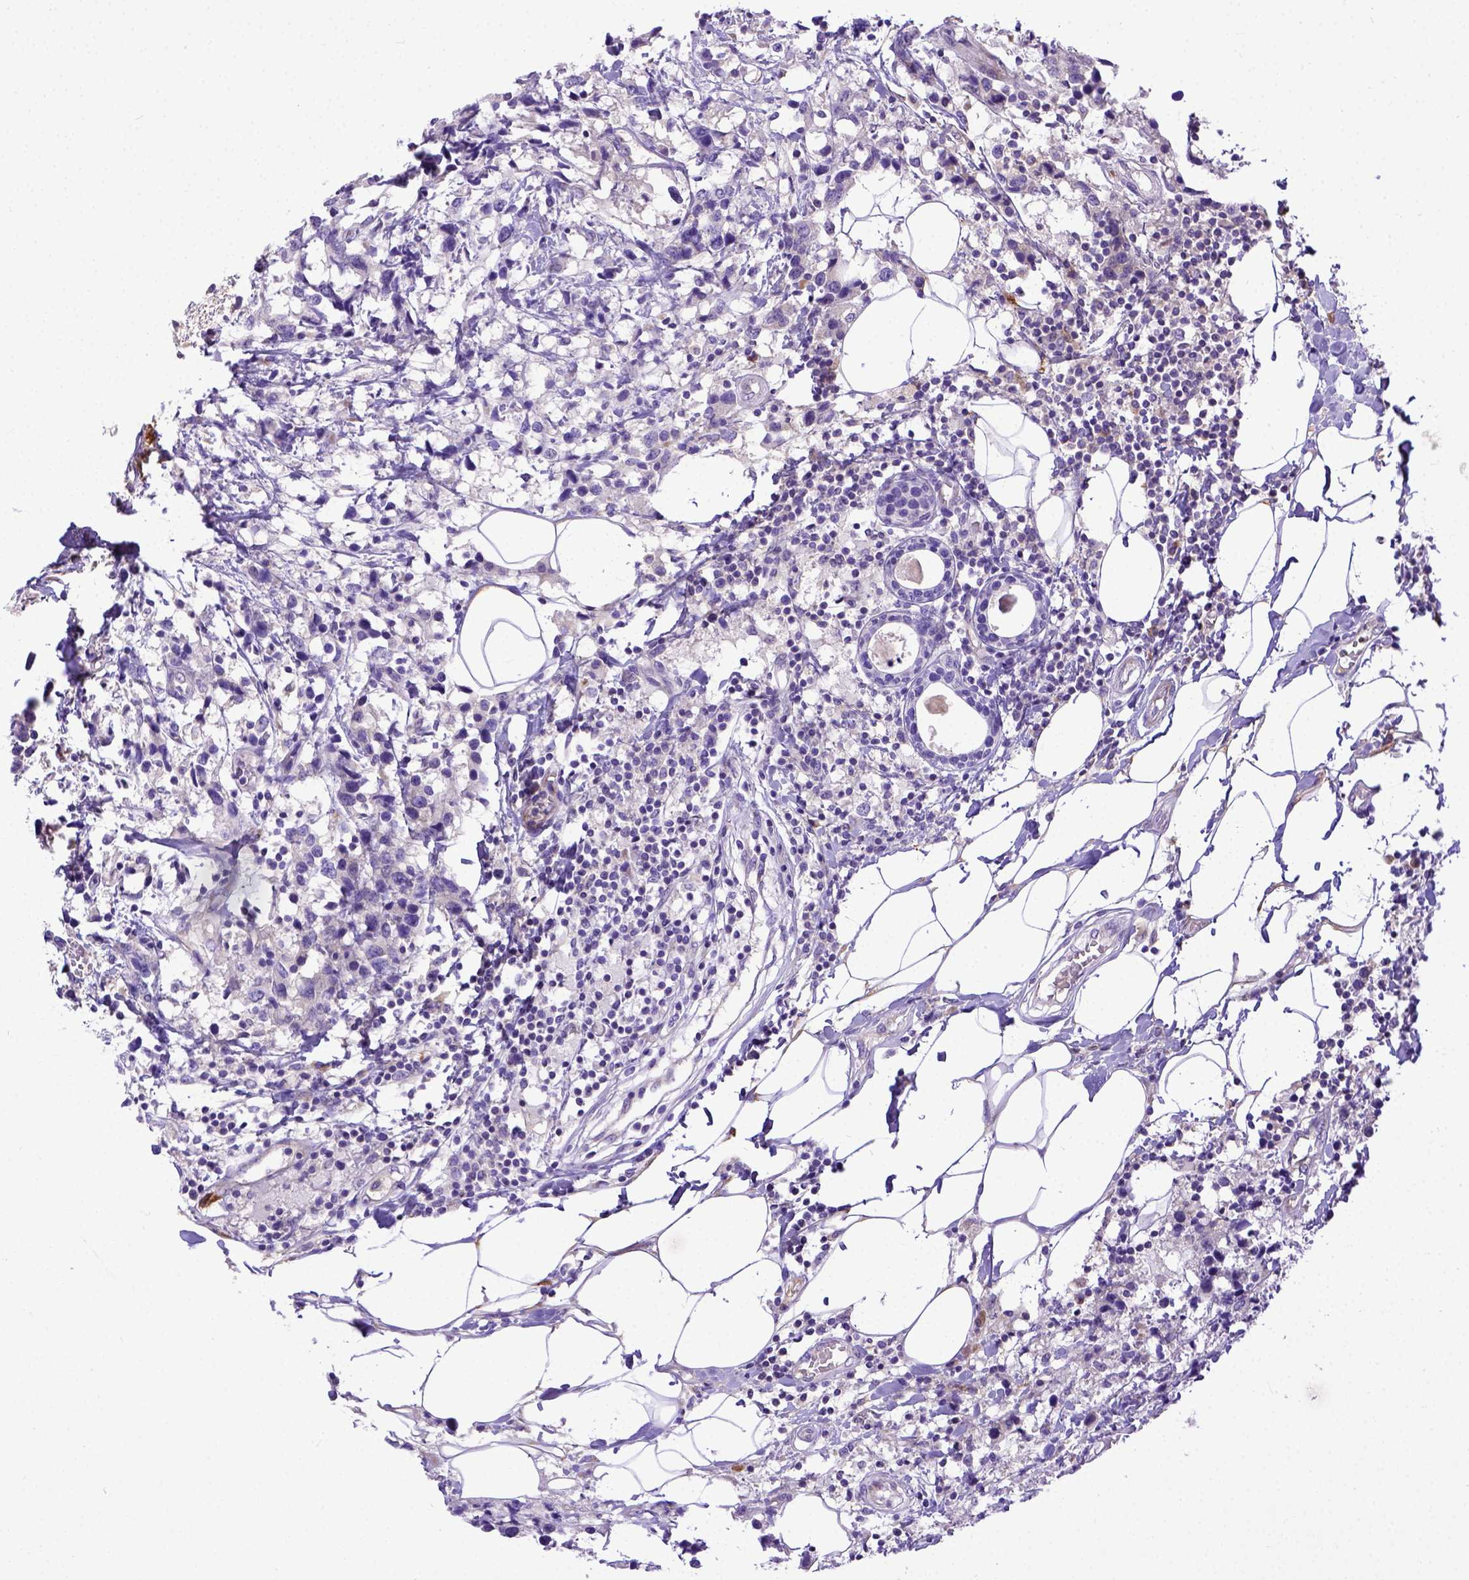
{"staining": {"intensity": "negative", "quantity": "none", "location": "none"}, "tissue": "breast cancer", "cell_type": "Tumor cells", "image_type": "cancer", "snomed": [{"axis": "morphology", "description": "Lobular carcinoma"}, {"axis": "topography", "description": "Breast"}], "caption": "Protein analysis of breast cancer (lobular carcinoma) demonstrates no significant positivity in tumor cells. (DAB immunohistochemistry (IHC) with hematoxylin counter stain).", "gene": "CFAP300", "patient": {"sex": "female", "age": 59}}